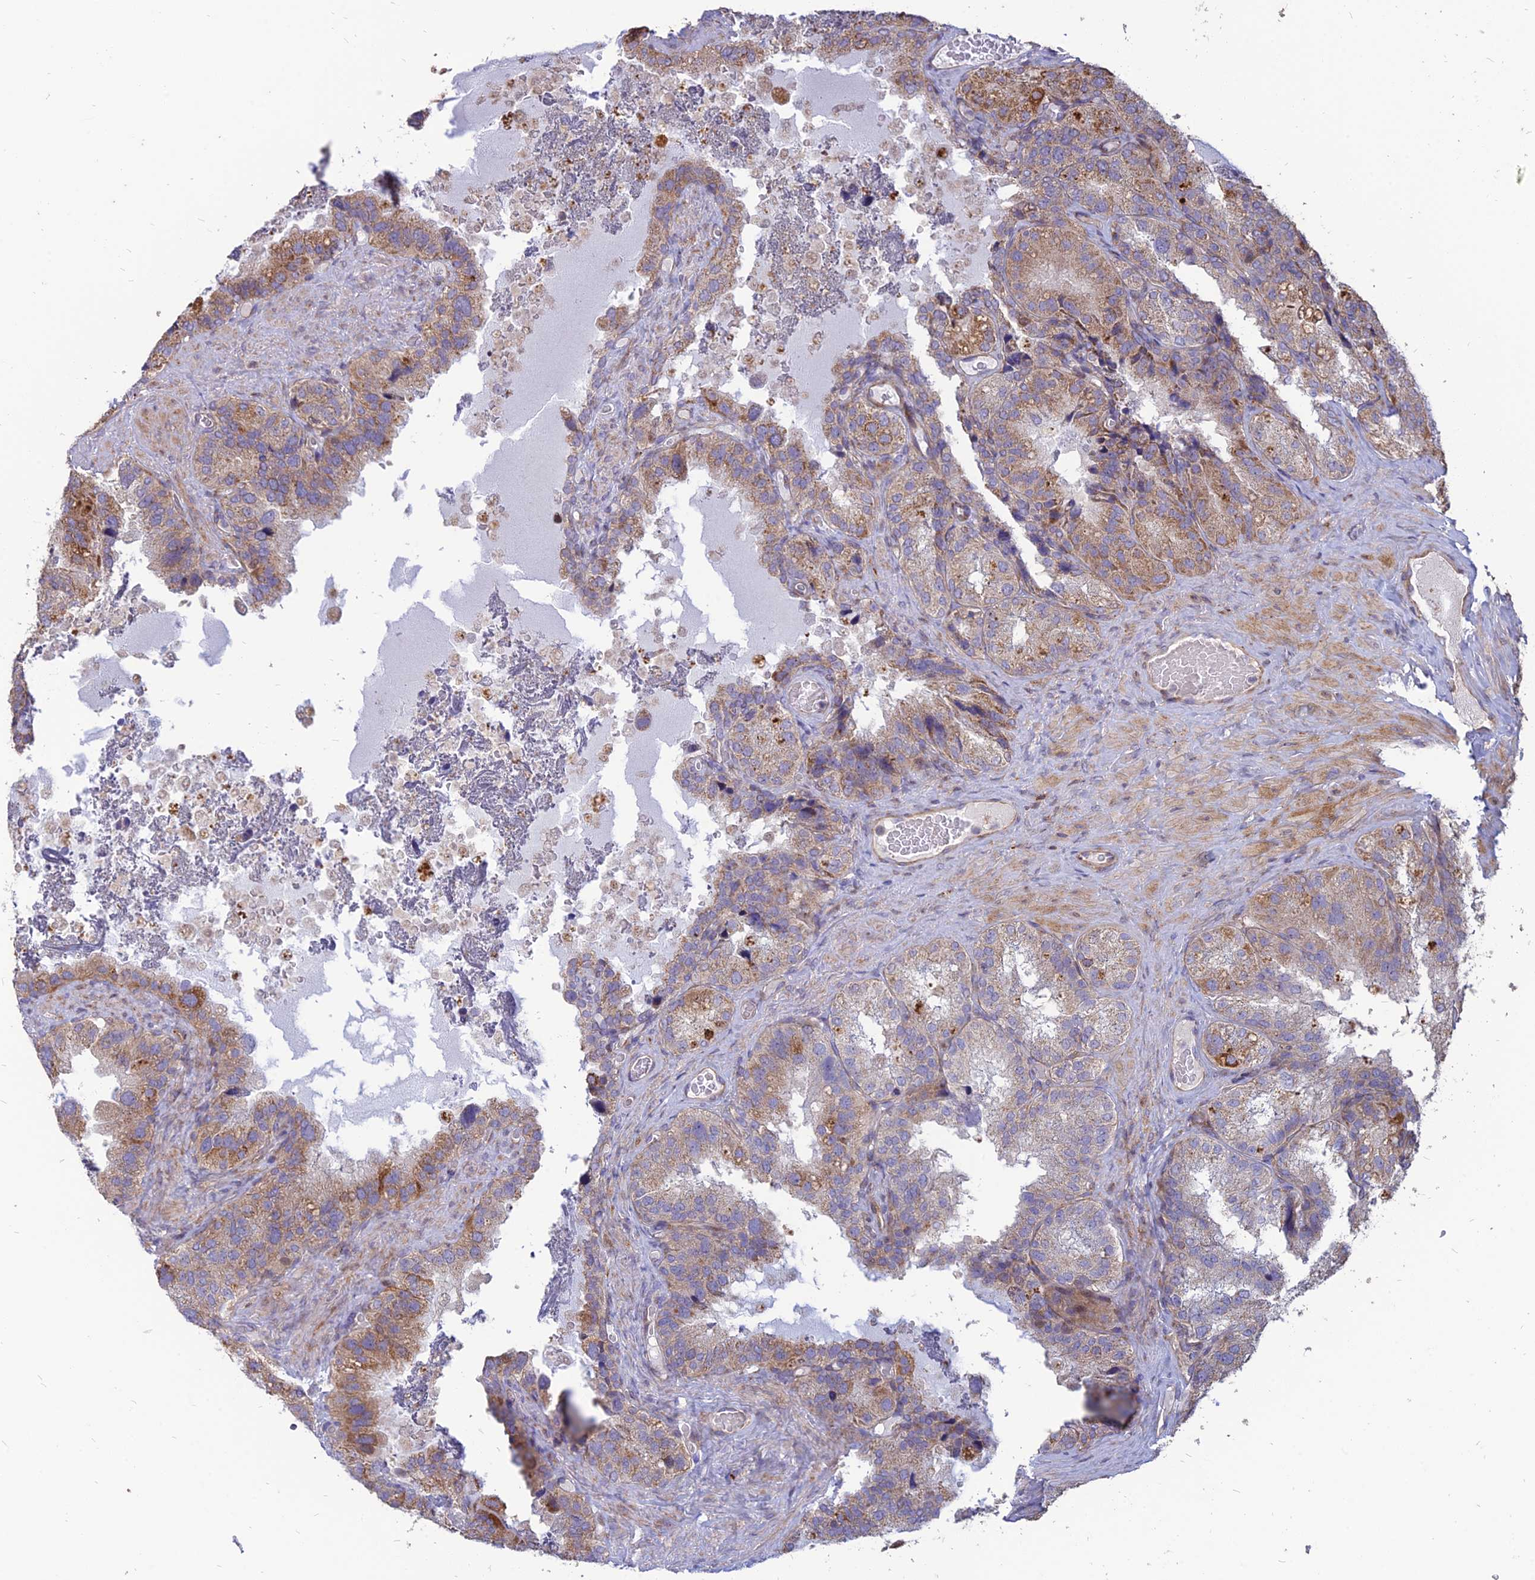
{"staining": {"intensity": "moderate", "quantity": "<25%", "location": "cytoplasmic/membranous"}, "tissue": "seminal vesicle", "cell_type": "Glandular cells", "image_type": "normal", "snomed": [{"axis": "morphology", "description": "Normal tissue, NOS"}, {"axis": "topography", "description": "Seminal veicle"}], "caption": "IHC staining of benign seminal vesicle, which exhibits low levels of moderate cytoplasmic/membranous positivity in approximately <25% of glandular cells indicating moderate cytoplasmic/membranous protein staining. The staining was performed using DAB (brown) for protein detection and nuclei were counterstained in hematoxylin (blue).", "gene": "ST3GAL6", "patient": {"sex": "male", "age": 58}}